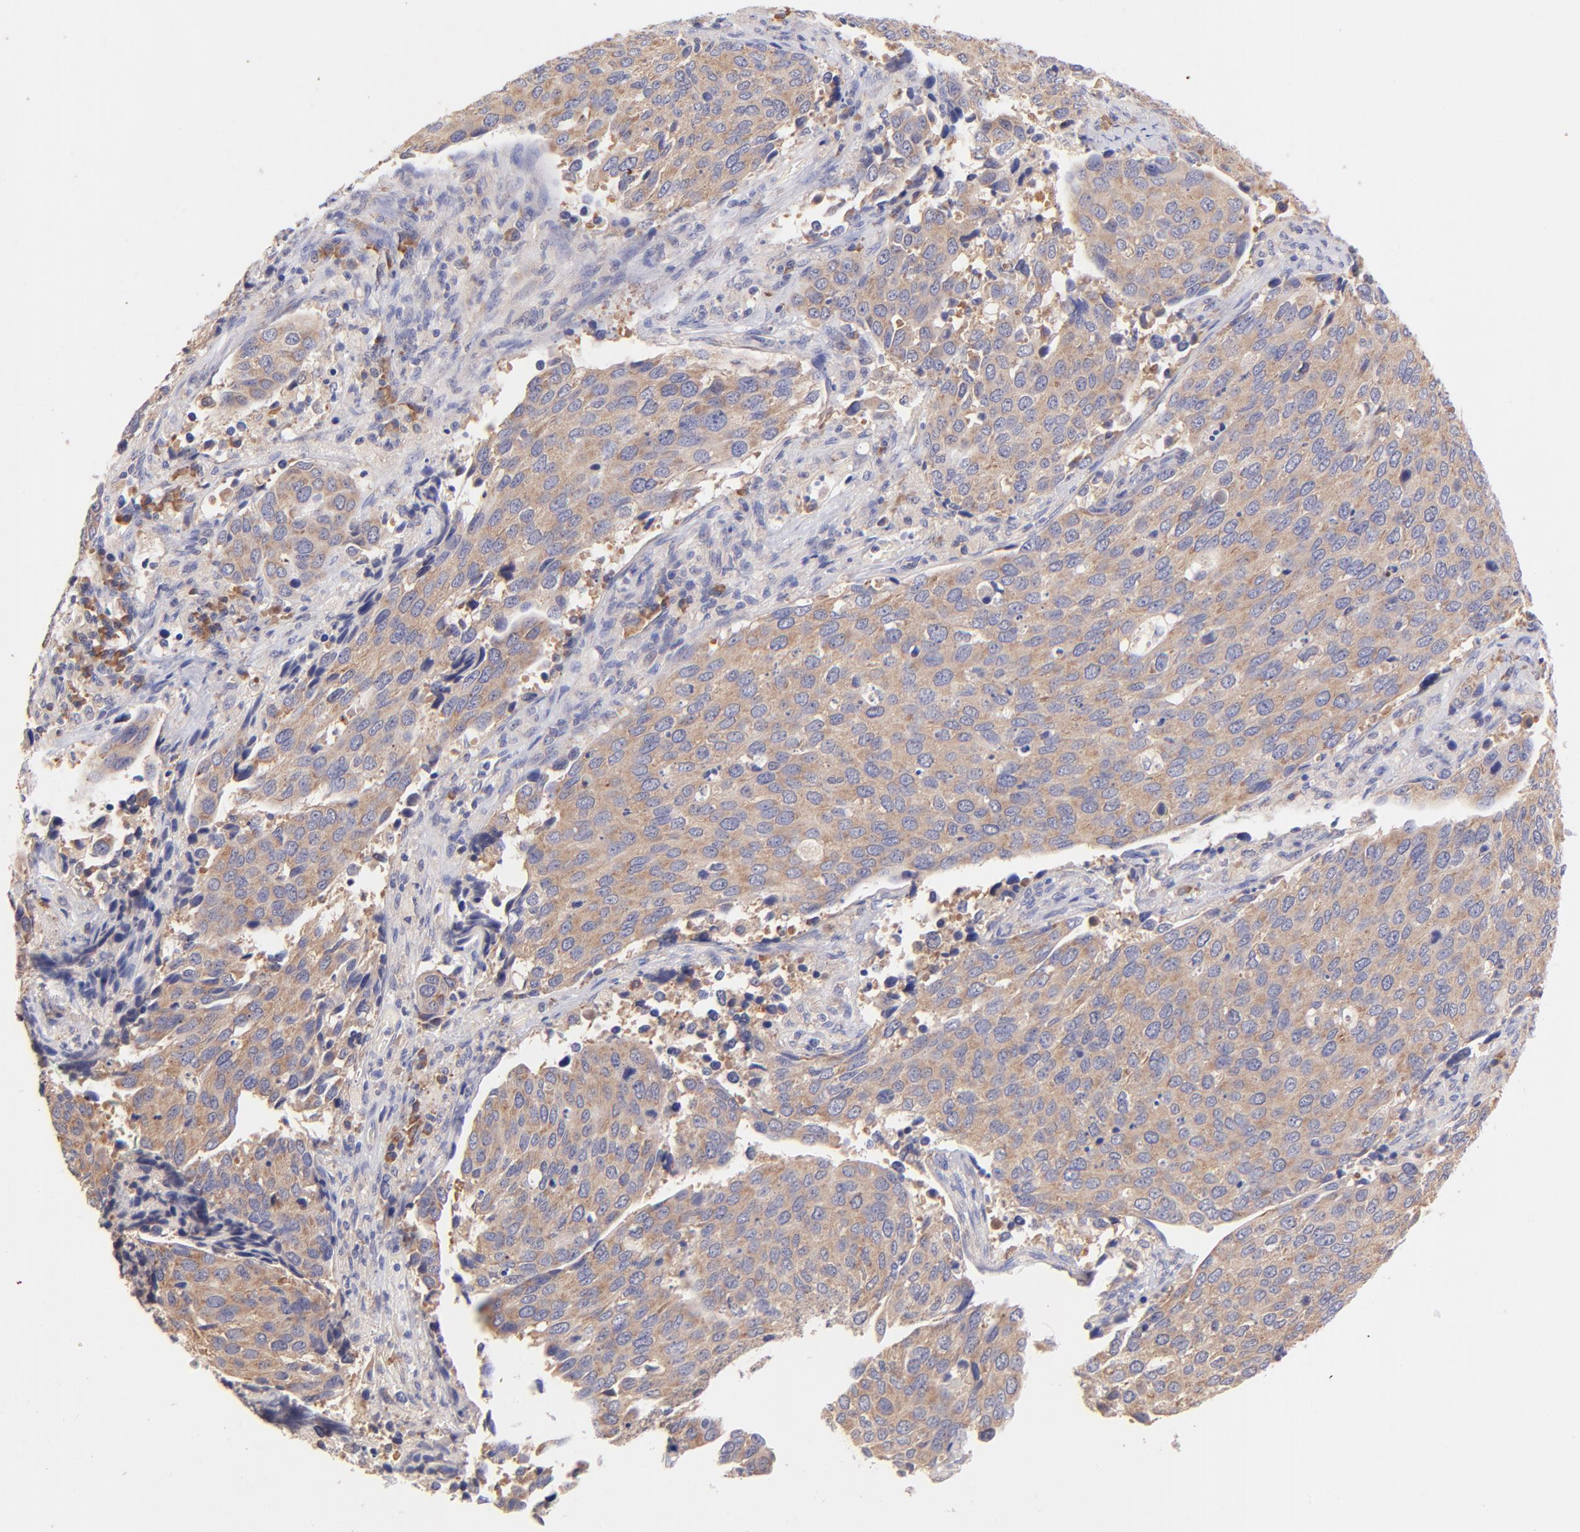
{"staining": {"intensity": "moderate", "quantity": ">75%", "location": "cytoplasmic/membranous"}, "tissue": "cervical cancer", "cell_type": "Tumor cells", "image_type": "cancer", "snomed": [{"axis": "morphology", "description": "Squamous cell carcinoma, NOS"}, {"axis": "topography", "description": "Cervix"}], "caption": "Cervical cancer tissue shows moderate cytoplasmic/membranous positivity in approximately >75% of tumor cells, visualized by immunohistochemistry.", "gene": "RPL11", "patient": {"sex": "female", "age": 54}}